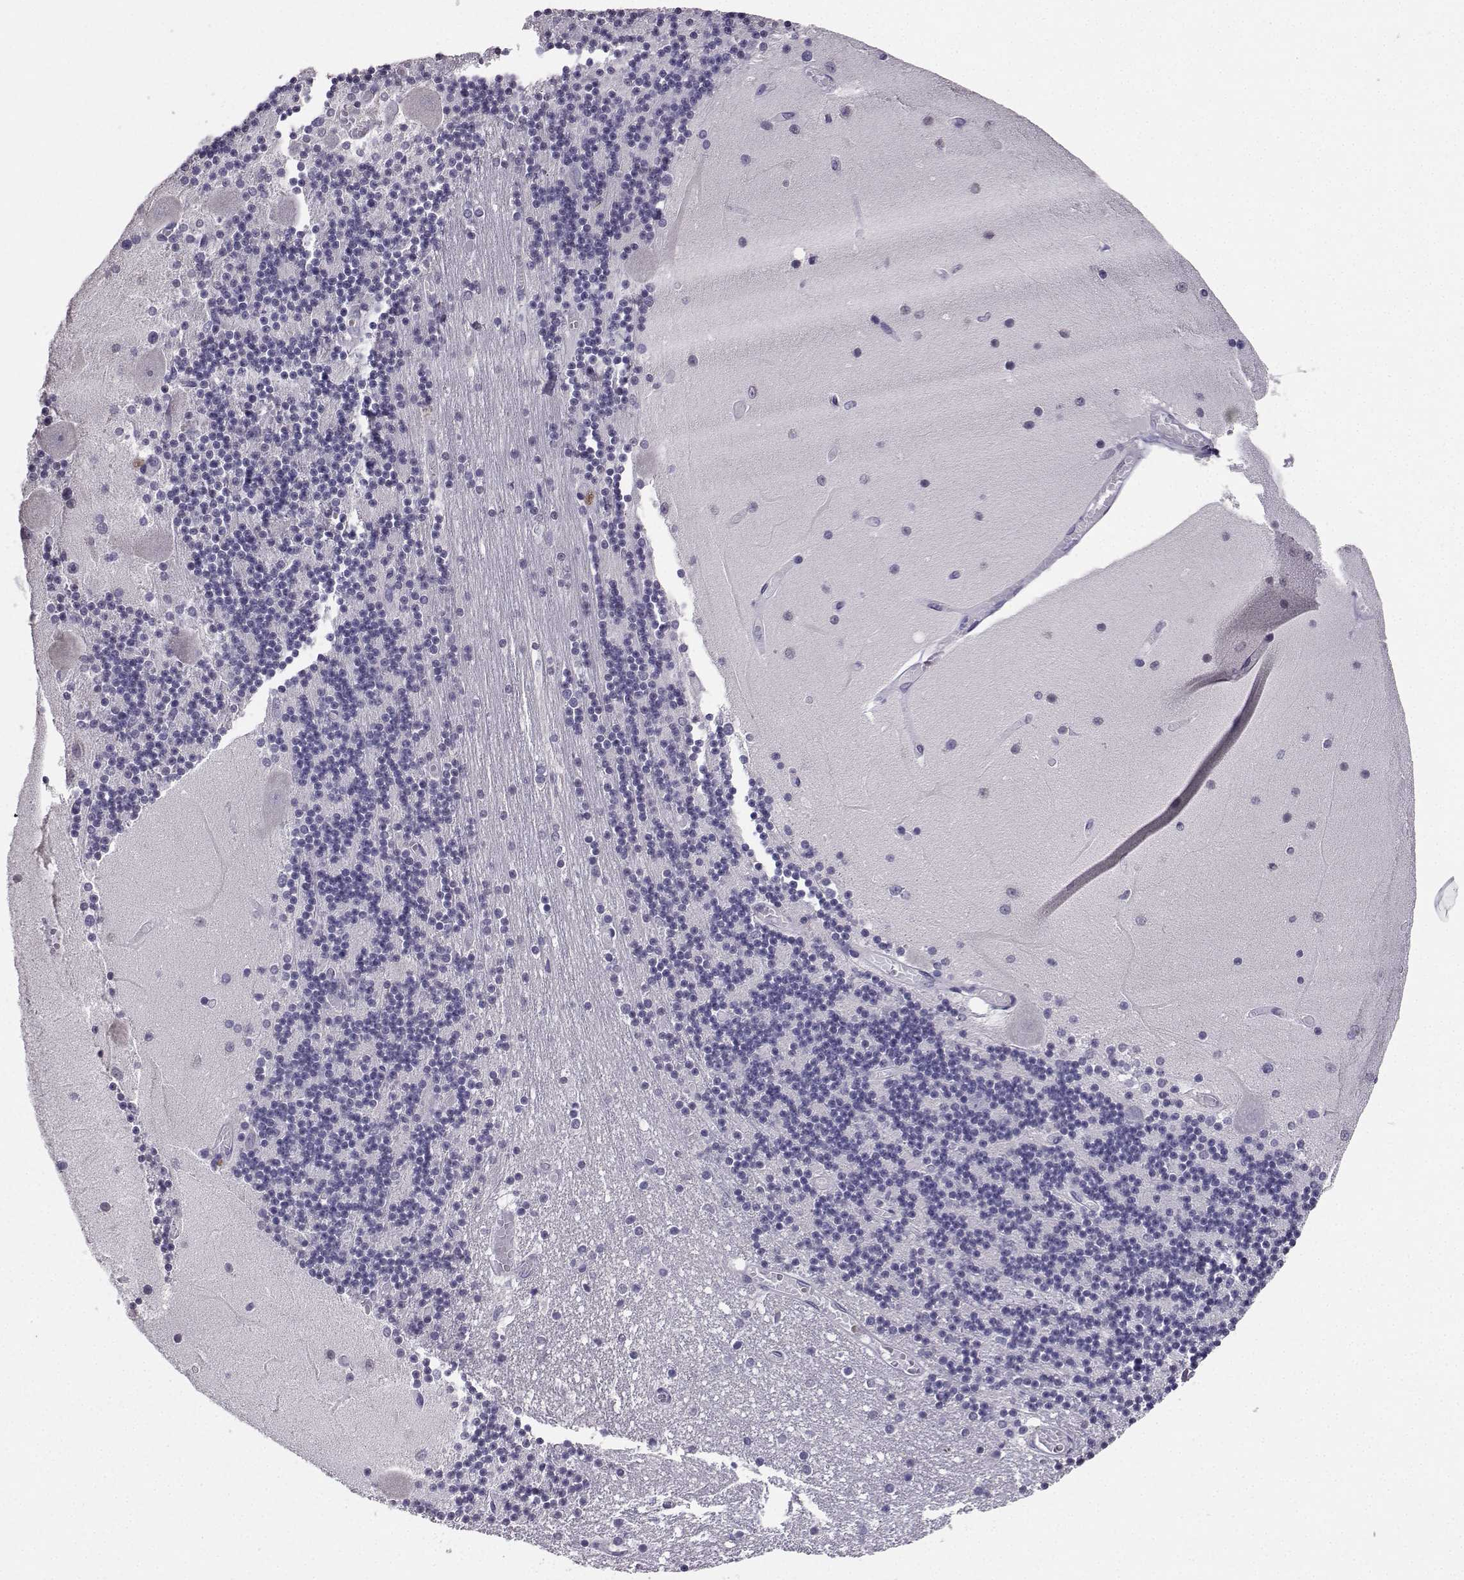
{"staining": {"intensity": "negative", "quantity": "none", "location": "none"}, "tissue": "cerebellum", "cell_type": "Cells in granular layer", "image_type": "normal", "snomed": [{"axis": "morphology", "description": "Normal tissue, NOS"}, {"axis": "topography", "description": "Cerebellum"}], "caption": "DAB immunohistochemical staining of unremarkable human cerebellum exhibits no significant positivity in cells in granular layer.", "gene": "SPAG11A", "patient": {"sex": "female", "age": 28}}